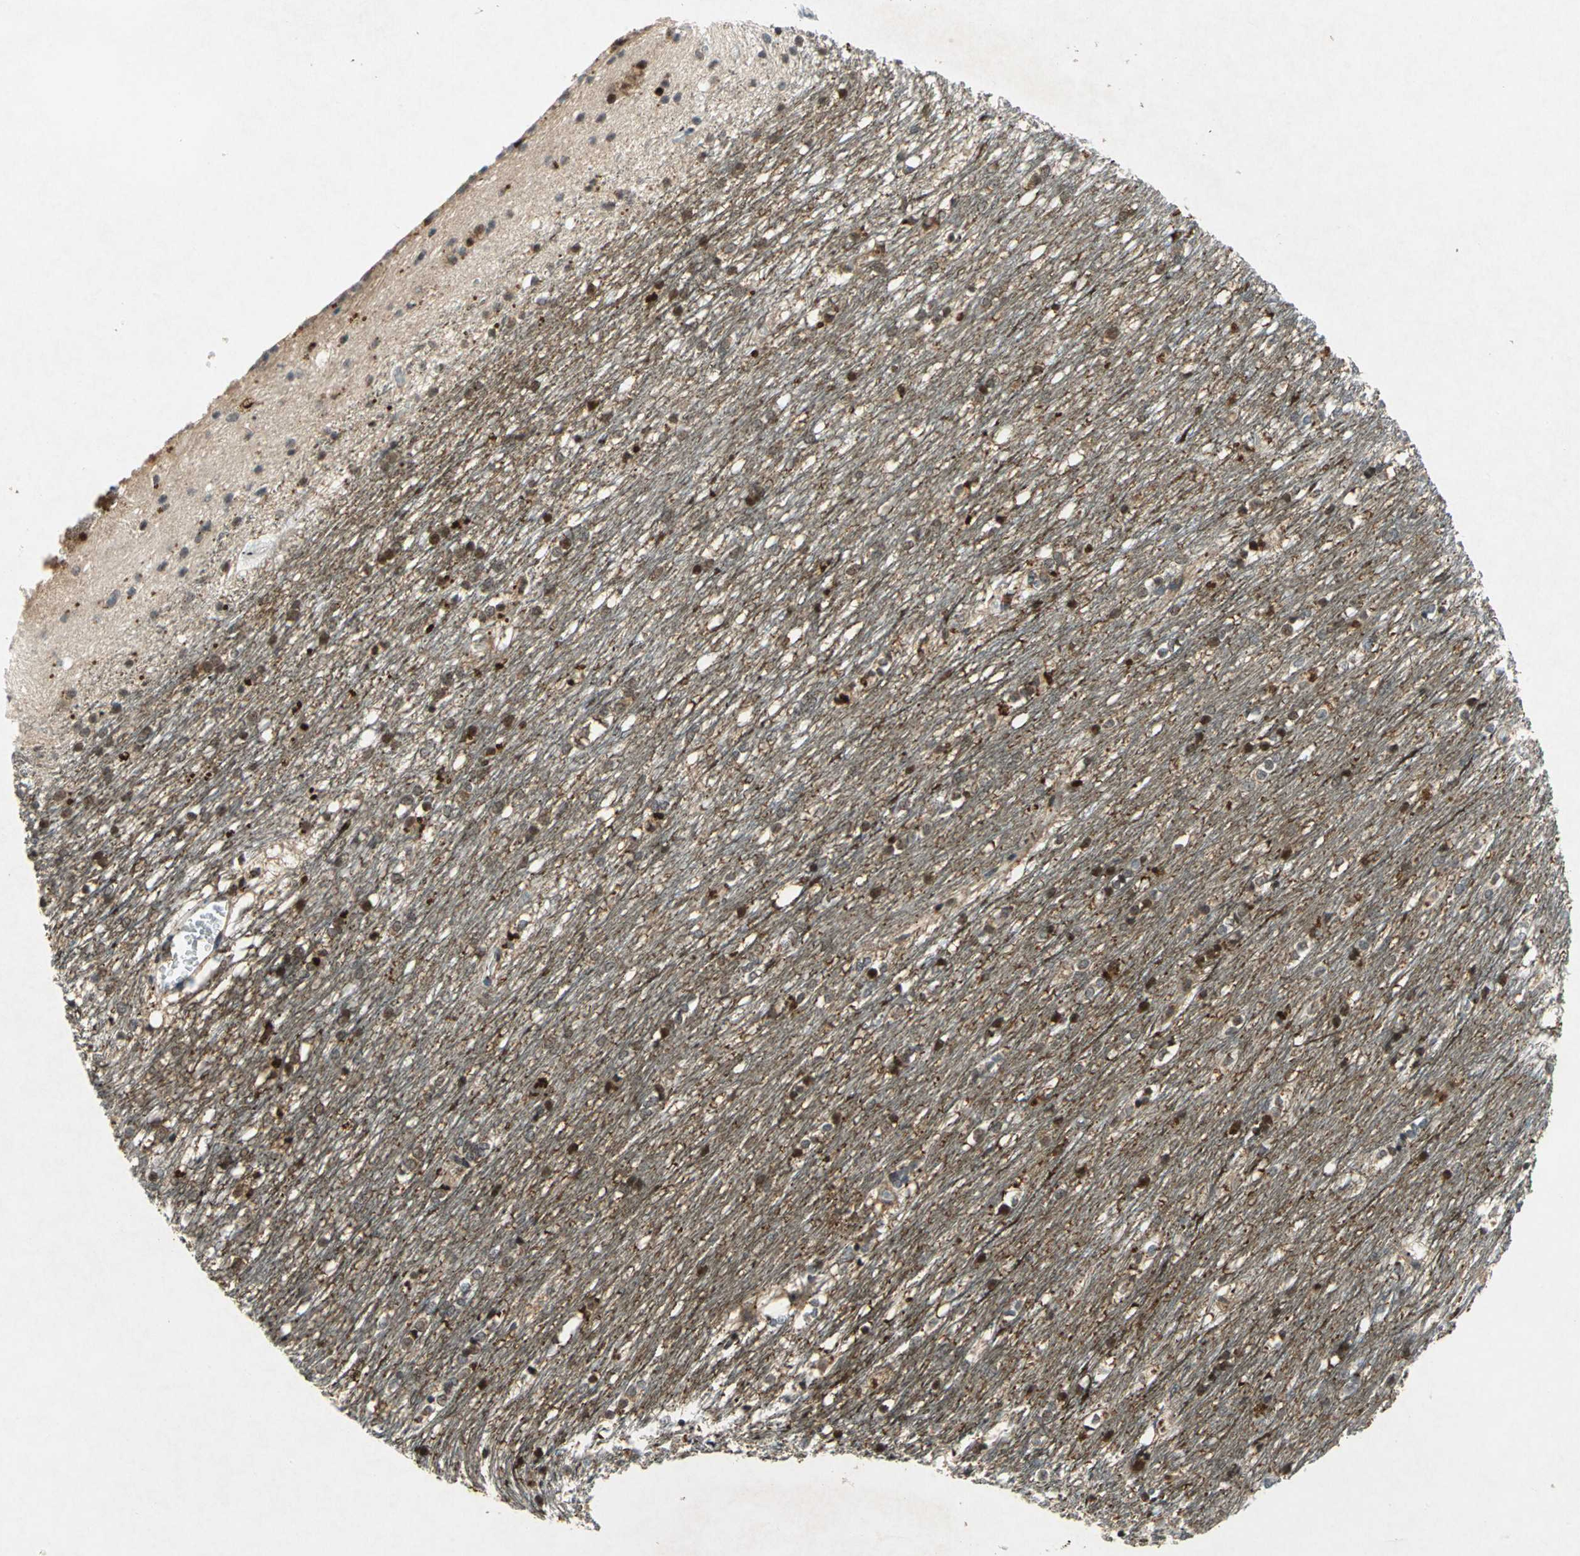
{"staining": {"intensity": "negative", "quantity": "none", "location": "none"}, "tissue": "caudate", "cell_type": "Glial cells", "image_type": "normal", "snomed": [{"axis": "morphology", "description": "Normal tissue, NOS"}, {"axis": "topography", "description": "Lateral ventricle wall"}], "caption": "This is an IHC image of normal caudate. There is no positivity in glial cells.", "gene": "PIN1", "patient": {"sex": "female", "age": 19}}